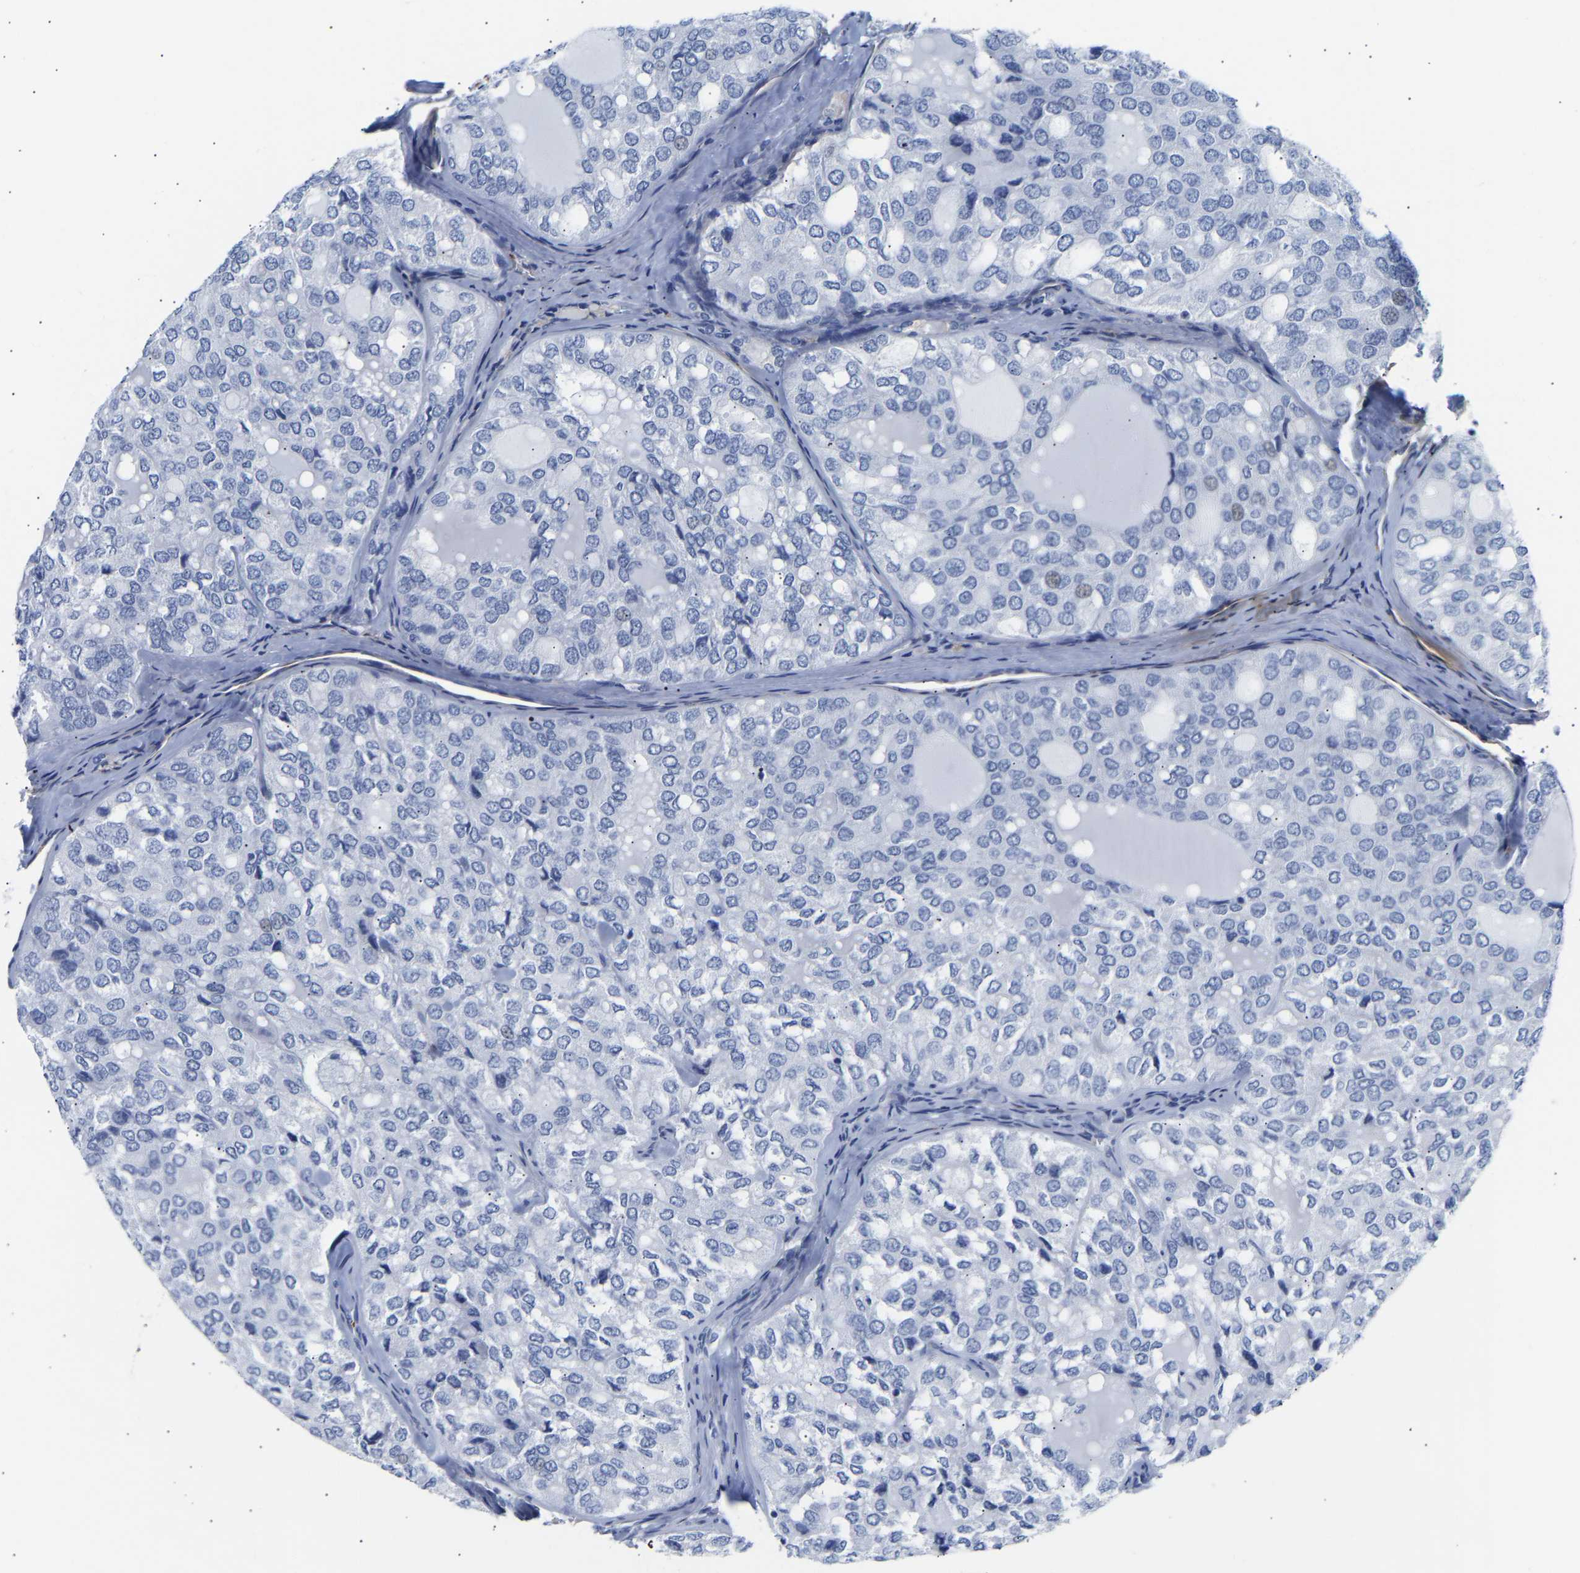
{"staining": {"intensity": "negative", "quantity": "none", "location": "none"}, "tissue": "thyroid cancer", "cell_type": "Tumor cells", "image_type": "cancer", "snomed": [{"axis": "morphology", "description": "Follicular adenoma carcinoma, NOS"}, {"axis": "topography", "description": "Thyroid gland"}], "caption": "Thyroid cancer (follicular adenoma carcinoma) was stained to show a protein in brown. There is no significant expression in tumor cells. (DAB (3,3'-diaminobenzidine) IHC visualized using brightfield microscopy, high magnification).", "gene": "IGFBP7", "patient": {"sex": "male", "age": 75}}